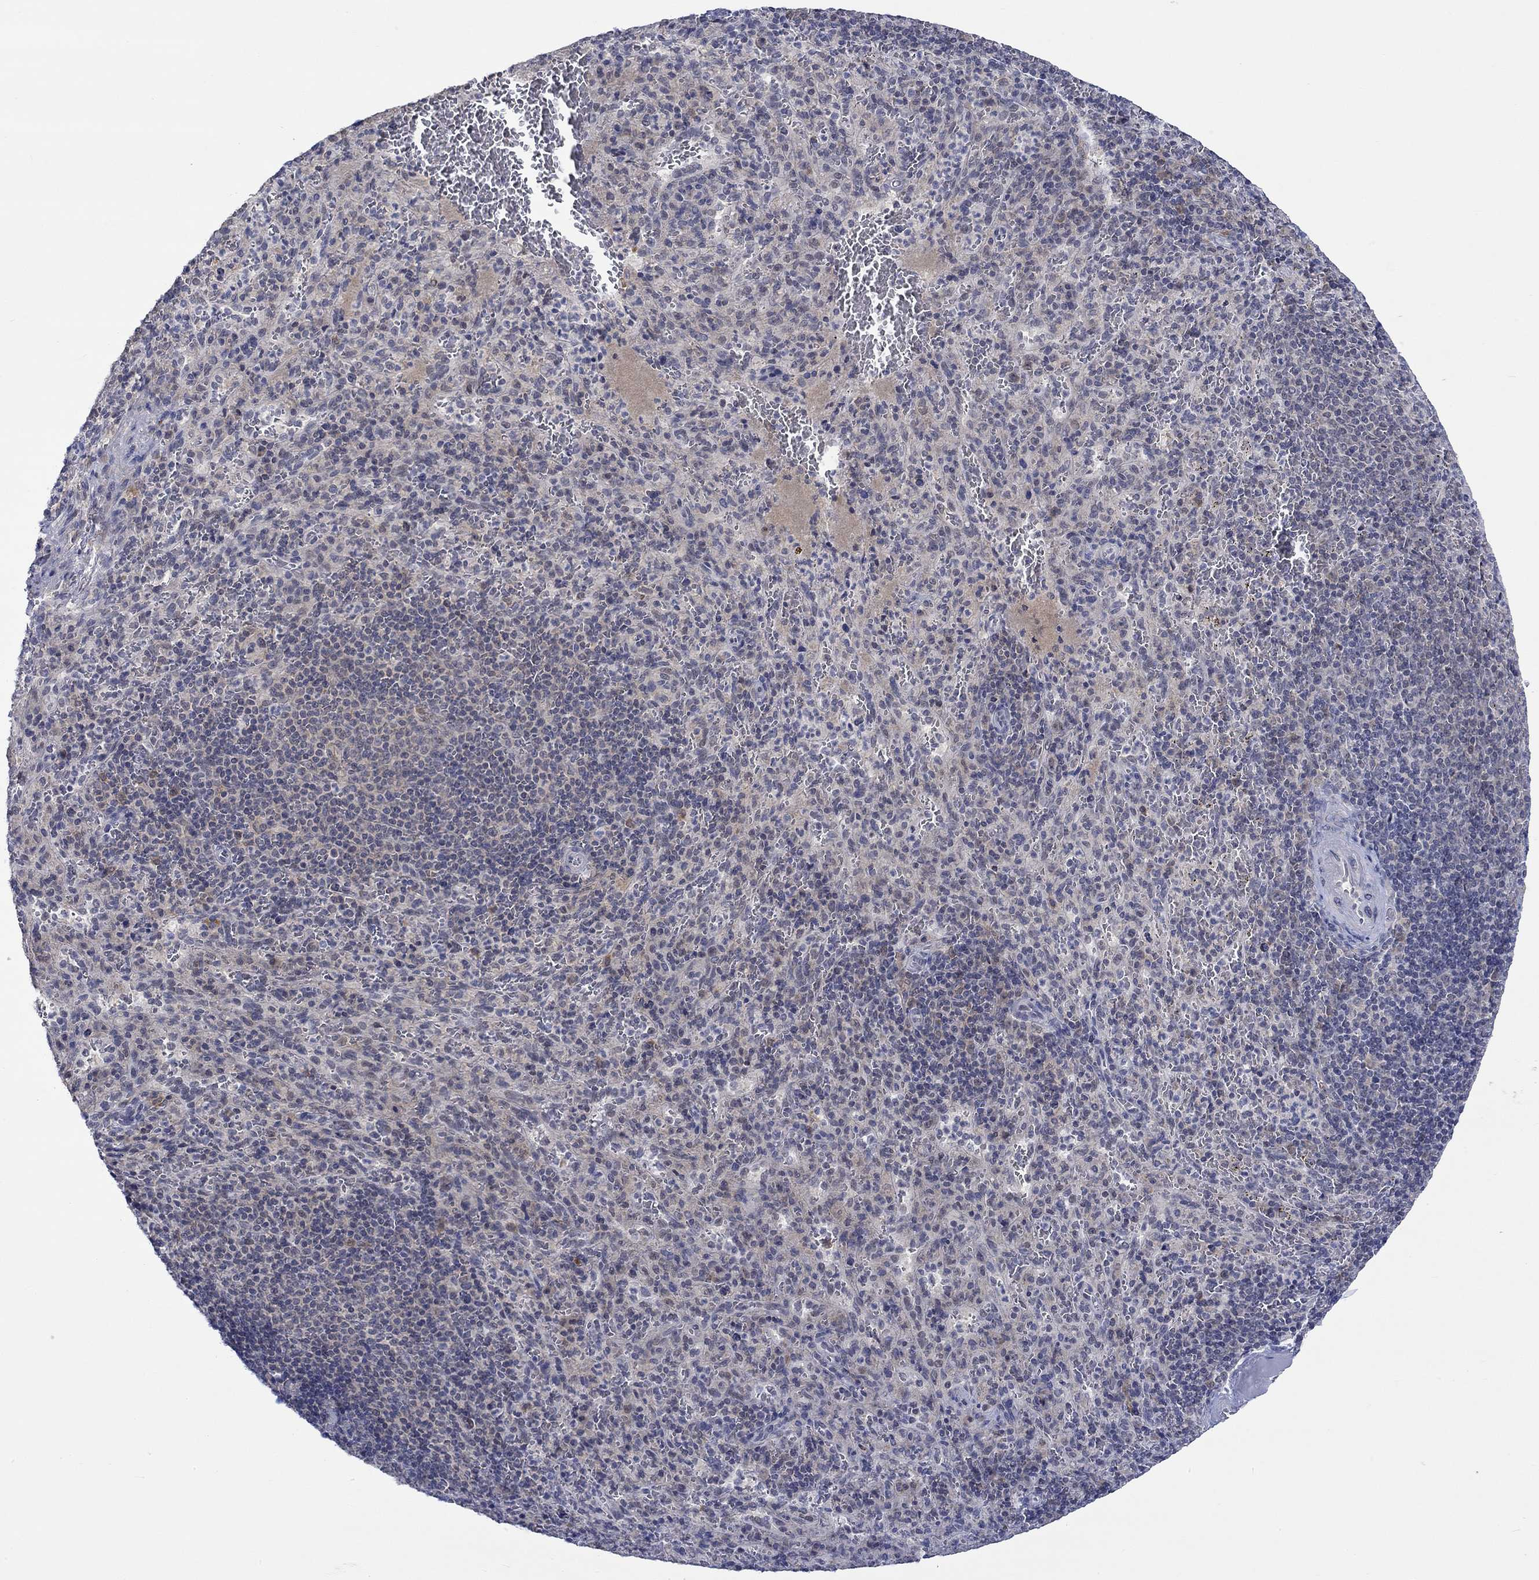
{"staining": {"intensity": "strong", "quantity": "<25%", "location": "cytoplasmic/membranous"}, "tissue": "spleen", "cell_type": "Cells in red pulp", "image_type": "normal", "snomed": [{"axis": "morphology", "description": "Normal tissue, NOS"}, {"axis": "topography", "description": "Spleen"}], "caption": "IHC staining of benign spleen, which exhibits medium levels of strong cytoplasmic/membranous expression in about <25% of cells in red pulp indicating strong cytoplasmic/membranous protein expression. The staining was performed using DAB (3,3'-diaminobenzidine) (brown) for protein detection and nuclei were counterstained in hematoxylin (blue).", "gene": "WASF1", "patient": {"sex": "male", "age": 57}}